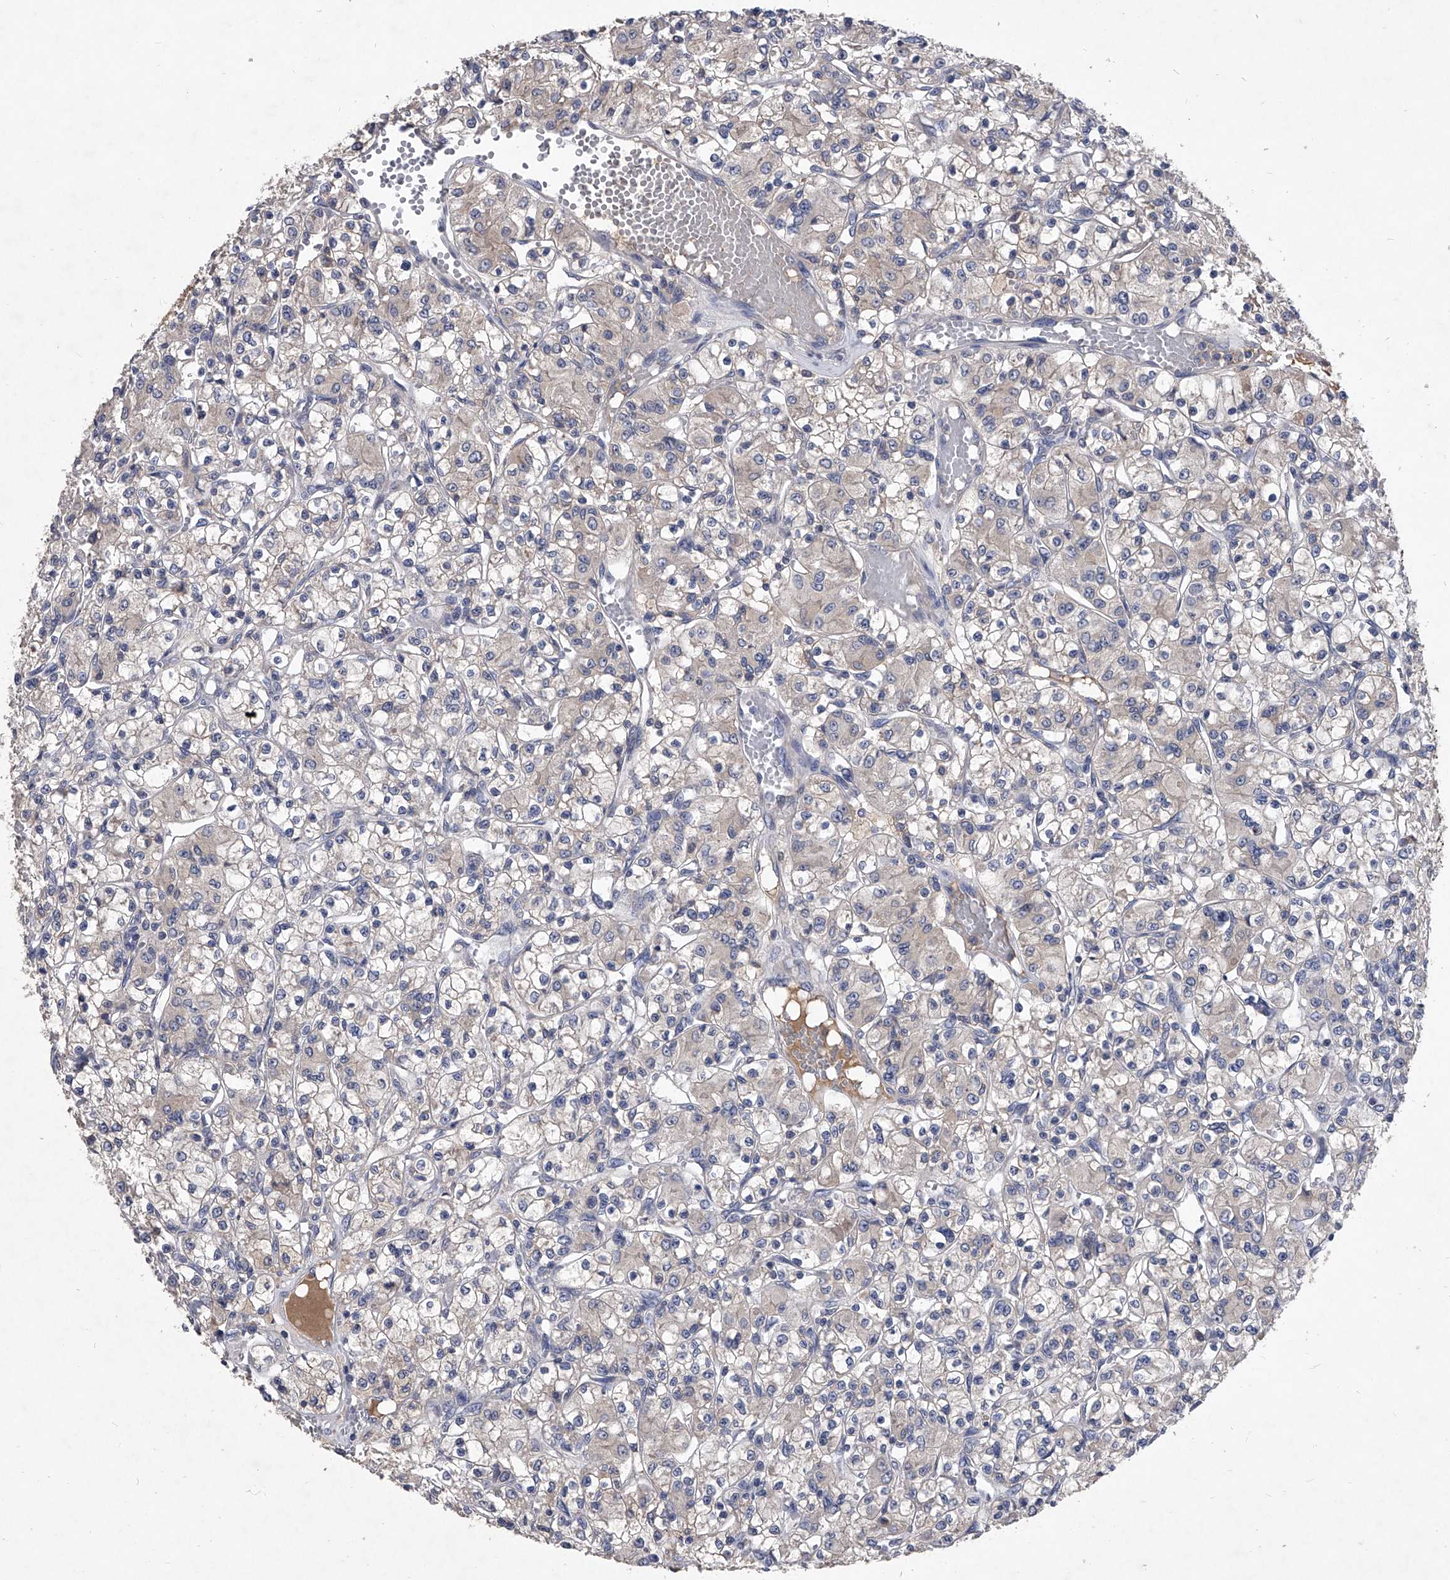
{"staining": {"intensity": "negative", "quantity": "none", "location": "none"}, "tissue": "renal cancer", "cell_type": "Tumor cells", "image_type": "cancer", "snomed": [{"axis": "morphology", "description": "Adenocarcinoma, NOS"}, {"axis": "topography", "description": "Kidney"}], "caption": "Immunohistochemistry photomicrograph of human renal cancer (adenocarcinoma) stained for a protein (brown), which reveals no expression in tumor cells.", "gene": "C5", "patient": {"sex": "female", "age": 59}}